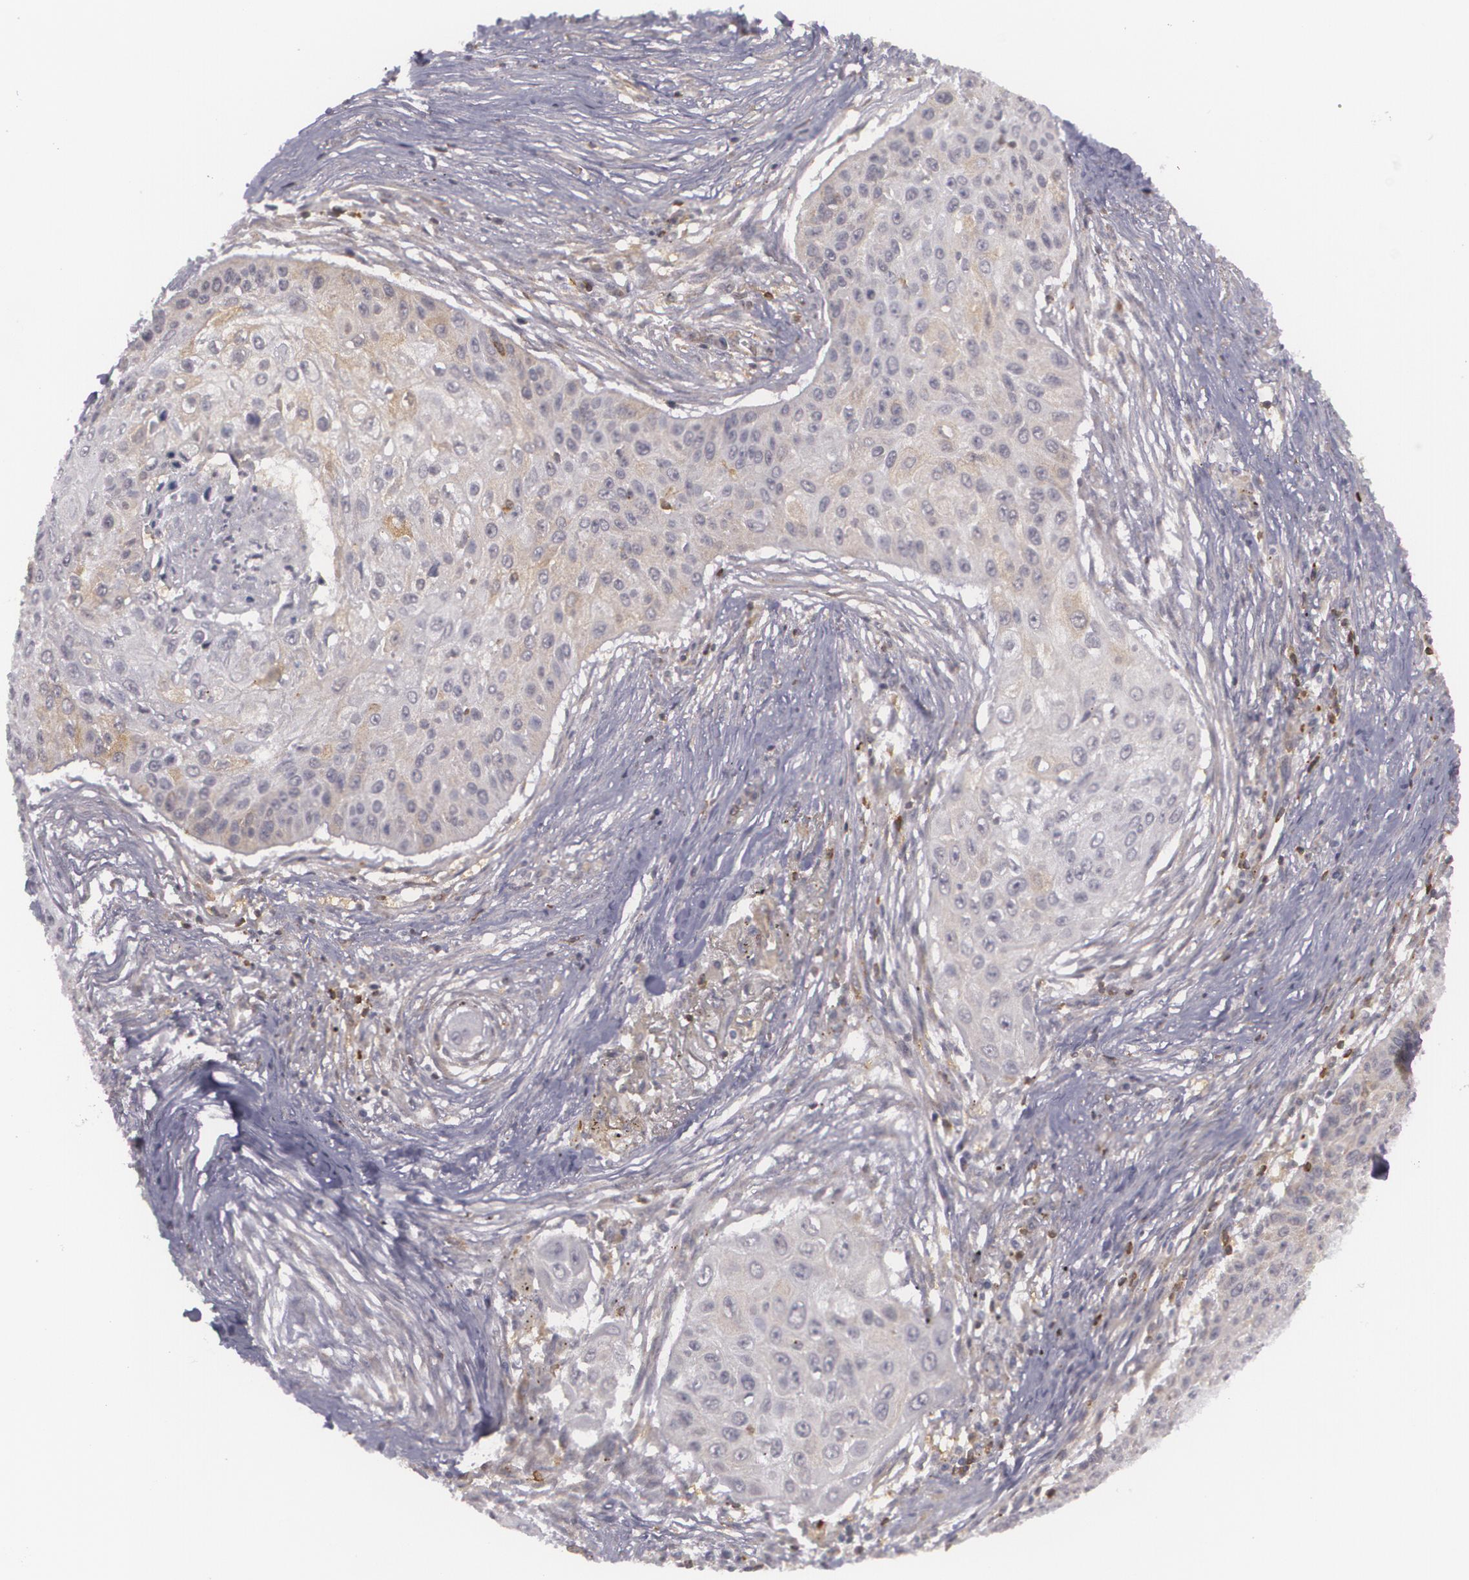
{"staining": {"intensity": "weak", "quantity": "25%-75%", "location": "cytoplasmic/membranous"}, "tissue": "lung cancer", "cell_type": "Tumor cells", "image_type": "cancer", "snomed": [{"axis": "morphology", "description": "Squamous cell carcinoma, NOS"}, {"axis": "topography", "description": "Lung"}], "caption": "Brown immunohistochemical staining in squamous cell carcinoma (lung) demonstrates weak cytoplasmic/membranous positivity in about 25%-75% of tumor cells.", "gene": "BIN1", "patient": {"sex": "male", "age": 71}}